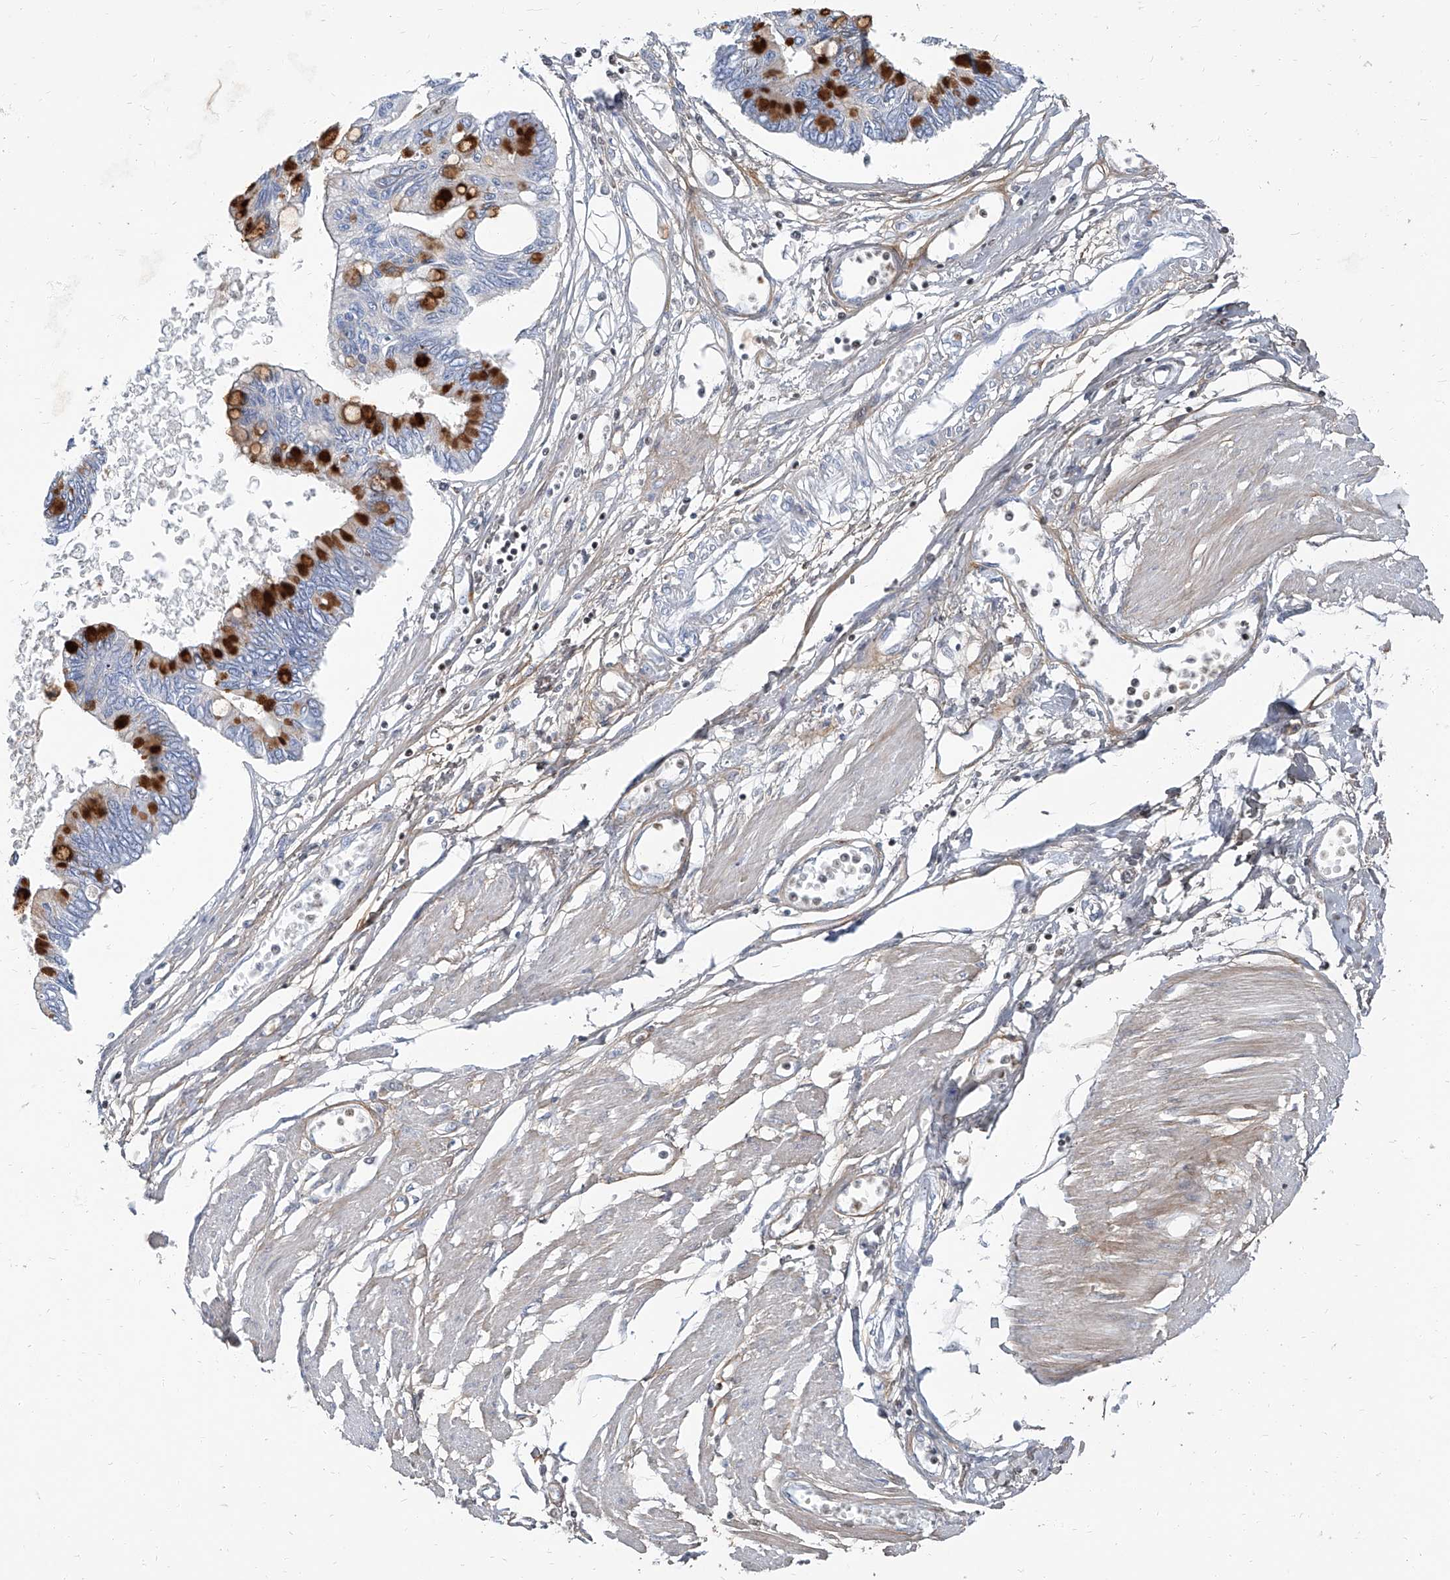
{"staining": {"intensity": "strong", "quantity": "<25%", "location": "cytoplasmic/membranous"}, "tissue": "pancreatic cancer", "cell_type": "Tumor cells", "image_type": "cancer", "snomed": [{"axis": "morphology", "description": "Adenocarcinoma, NOS"}, {"axis": "topography", "description": "Pancreas"}], "caption": "Protein staining of pancreatic cancer tissue reveals strong cytoplasmic/membranous staining in approximately <25% of tumor cells.", "gene": "HOXA3", "patient": {"sex": "female", "age": 77}}